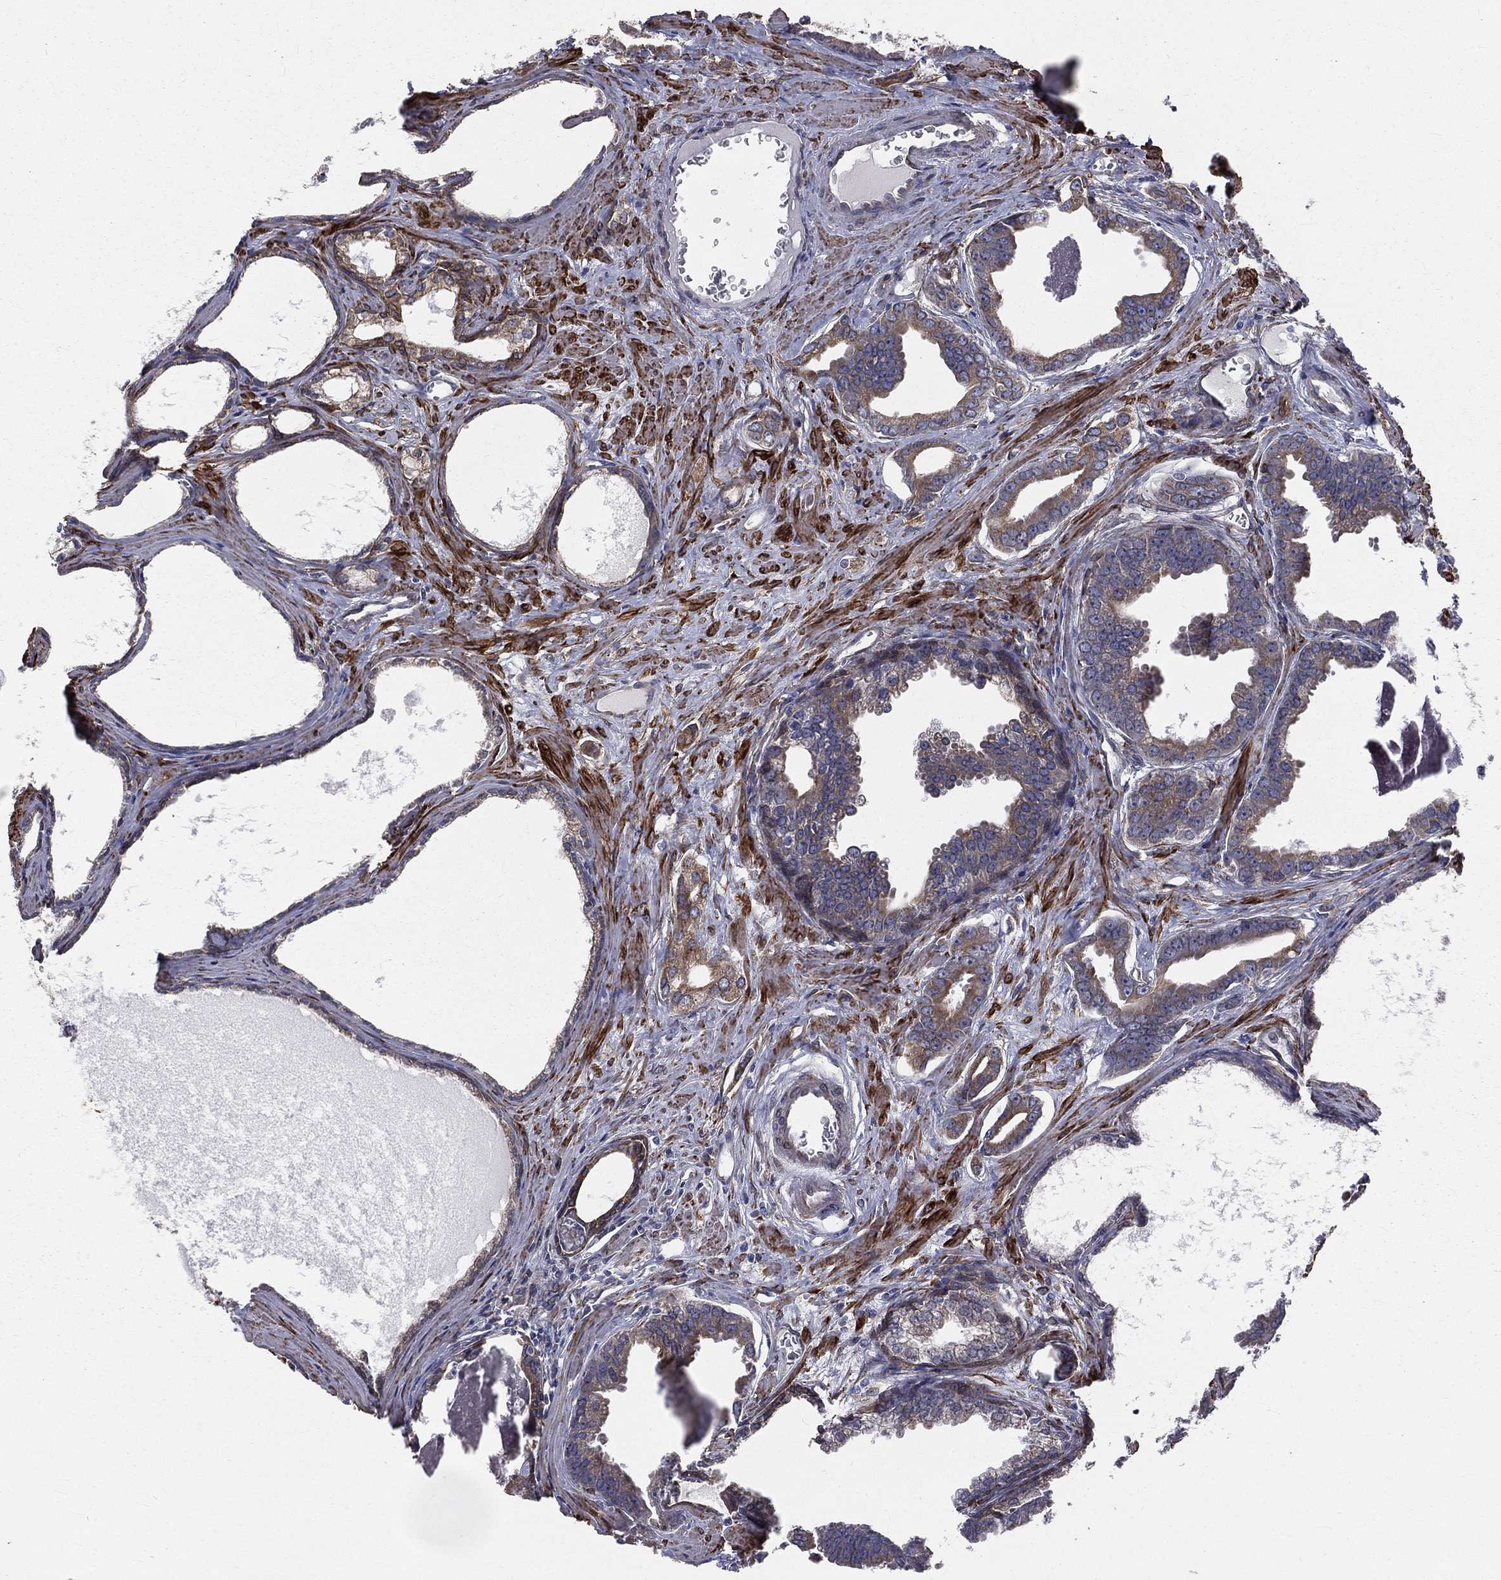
{"staining": {"intensity": "weak", "quantity": "<25%", "location": "cytoplasmic/membranous"}, "tissue": "prostate cancer", "cell_type": "Tumor cells", "image_type": "cancer", "snomed": [{"axis": "morphology", "description": "Adenocarcinoma, NOS"}, {"axis": "topography", "description": "Prostate"}], "caption": "This histopathology image is of prostate cancer (adenocarcinoma) stained with immunohistochemistry to label a protein in brown with the nuclei are counter-stained blue. There is no staining in tumor cells.", "gene": "PGRMC1", "patient": {"sex": "male", "age": 66}}